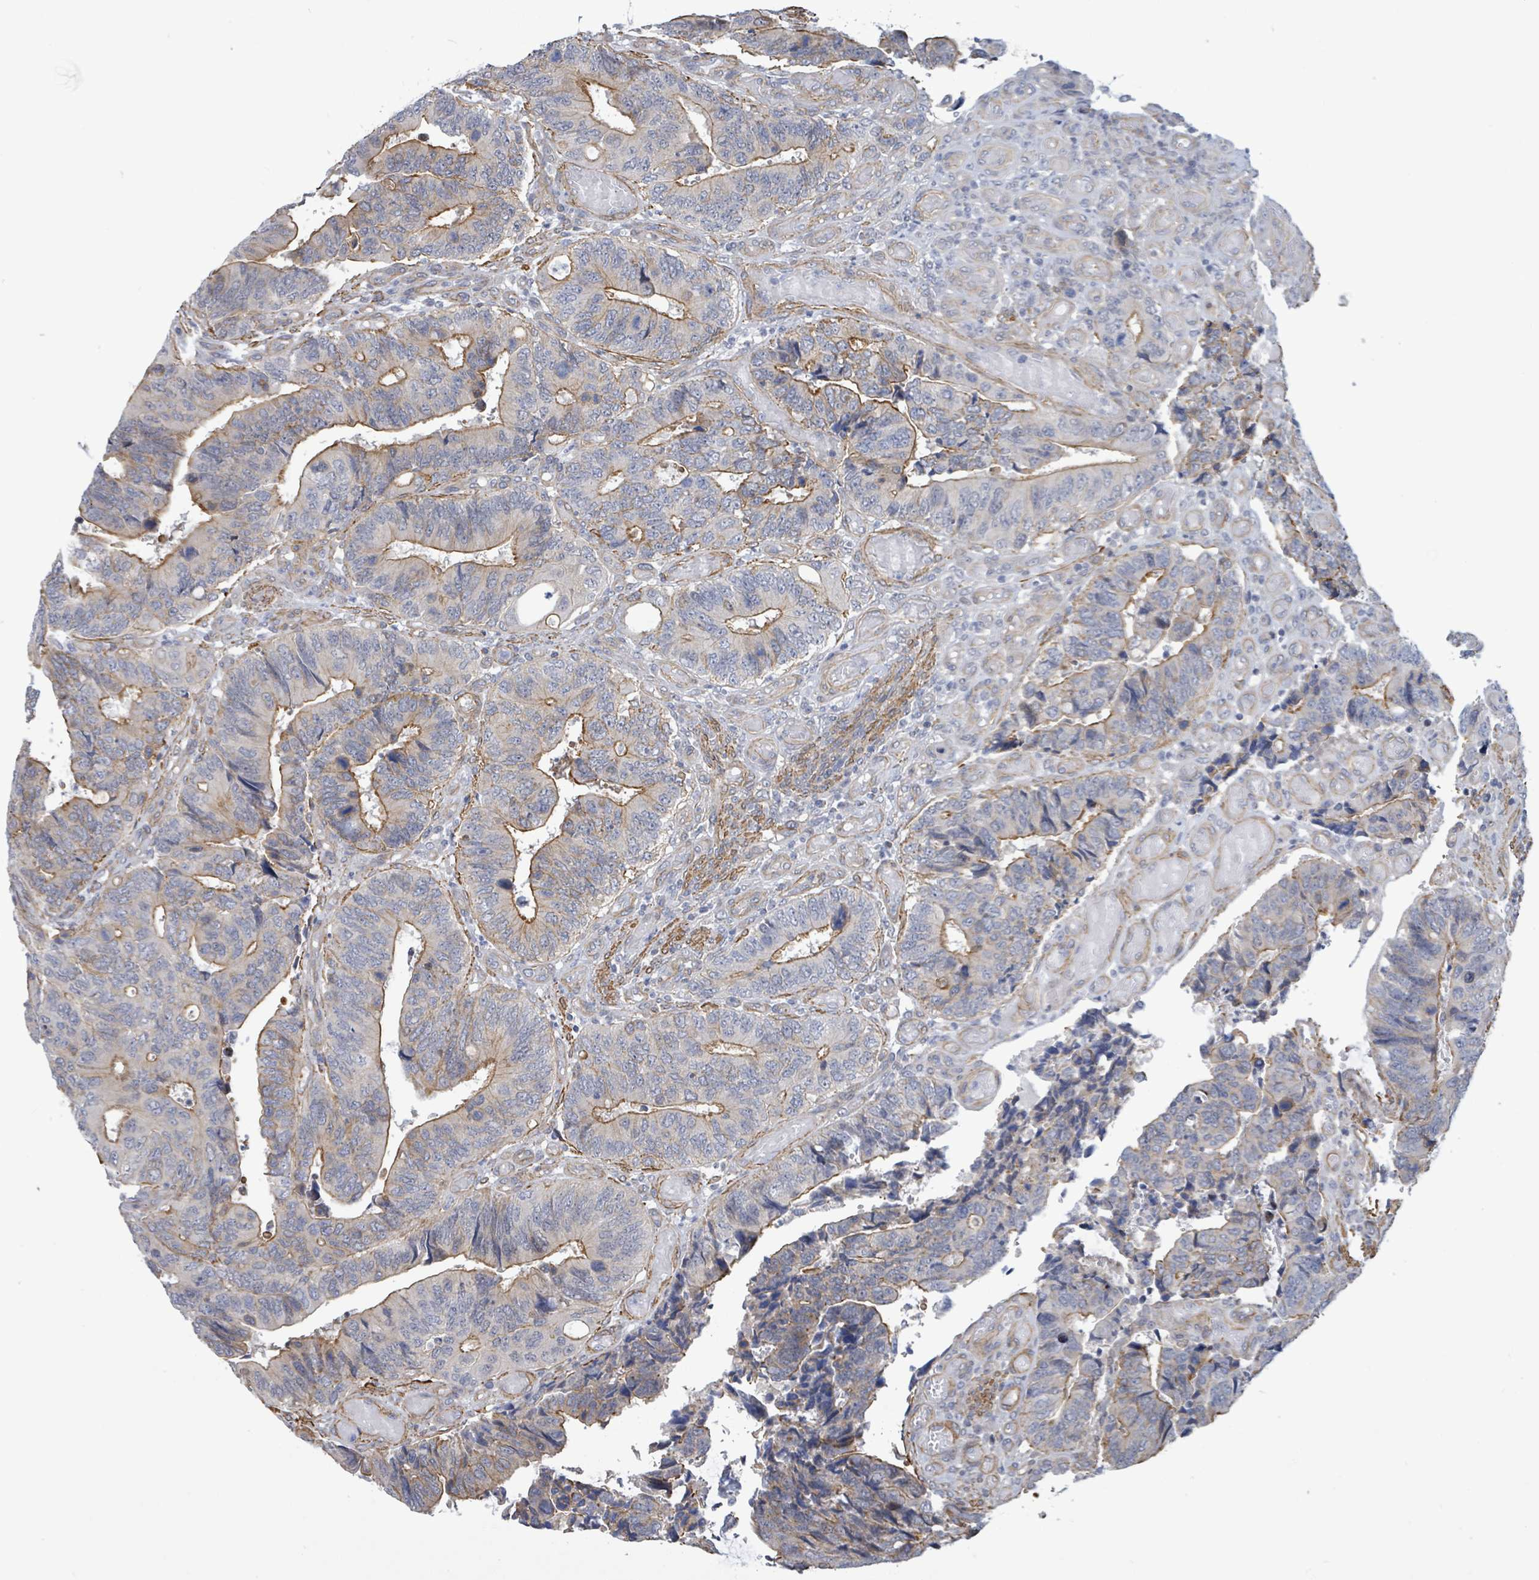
{"staining": {"intensity": "moderate", "quantity": "25%-75%", "location": "cytoplasmic/membranous"}, "tissue": "colorectal cancer", "cell_type": "Tumor cells", "image_type": "cancer", "snomed": [{"axis": "morphology", "description": "Adenocarcinoma, NOS"}, {"axis": "topography", "description": "Colon"}], "caption": "A high-resolution histopathology image shows immunohistochemistry (IHC) staining of colorectal adenocarcinoma, which demonstrates moderate cytoplasmic/membranous positivity in approximately 25%-75% of tumor cells.", "gene": "DMRTC1B", "patient": {"sex": "male", "age": 87}}